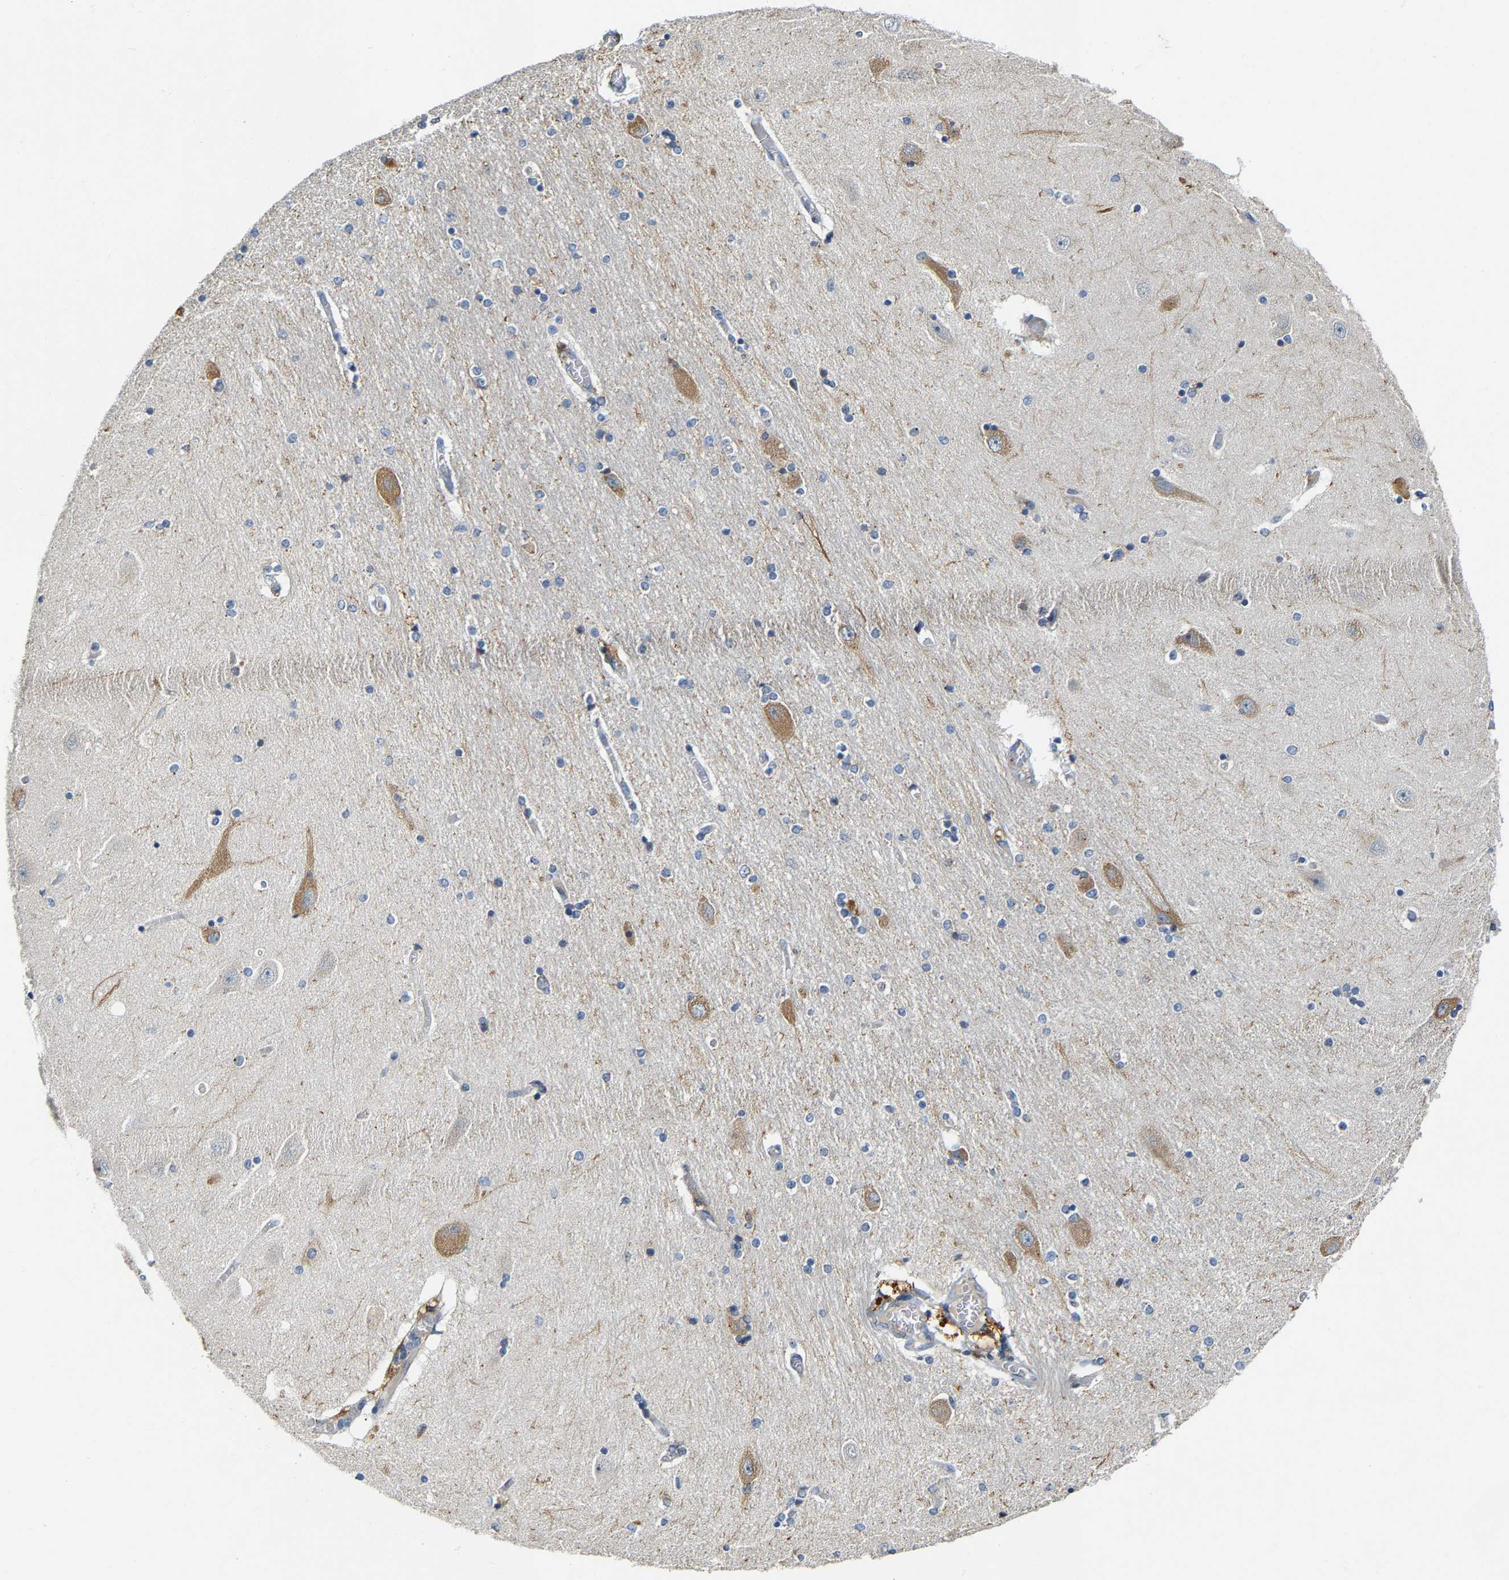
{"staining": {"intensity": "negative", "quantity": "none", "location": "none"}, "tissue": "hippocampus", "cell_type": "Glial cells", "image_type": "normal", "snomed": [{"axis": "morphology", "description": "Normal tissue, NOS"}, {"axis": "topography", "description": "Hippocampus"}], "caption": "A histopathology image of hippocampus stained for a protein exhibits no brown staining in glial cells.", "gene": "PCNT", "patient": {"sex": "female", "age": 54}}